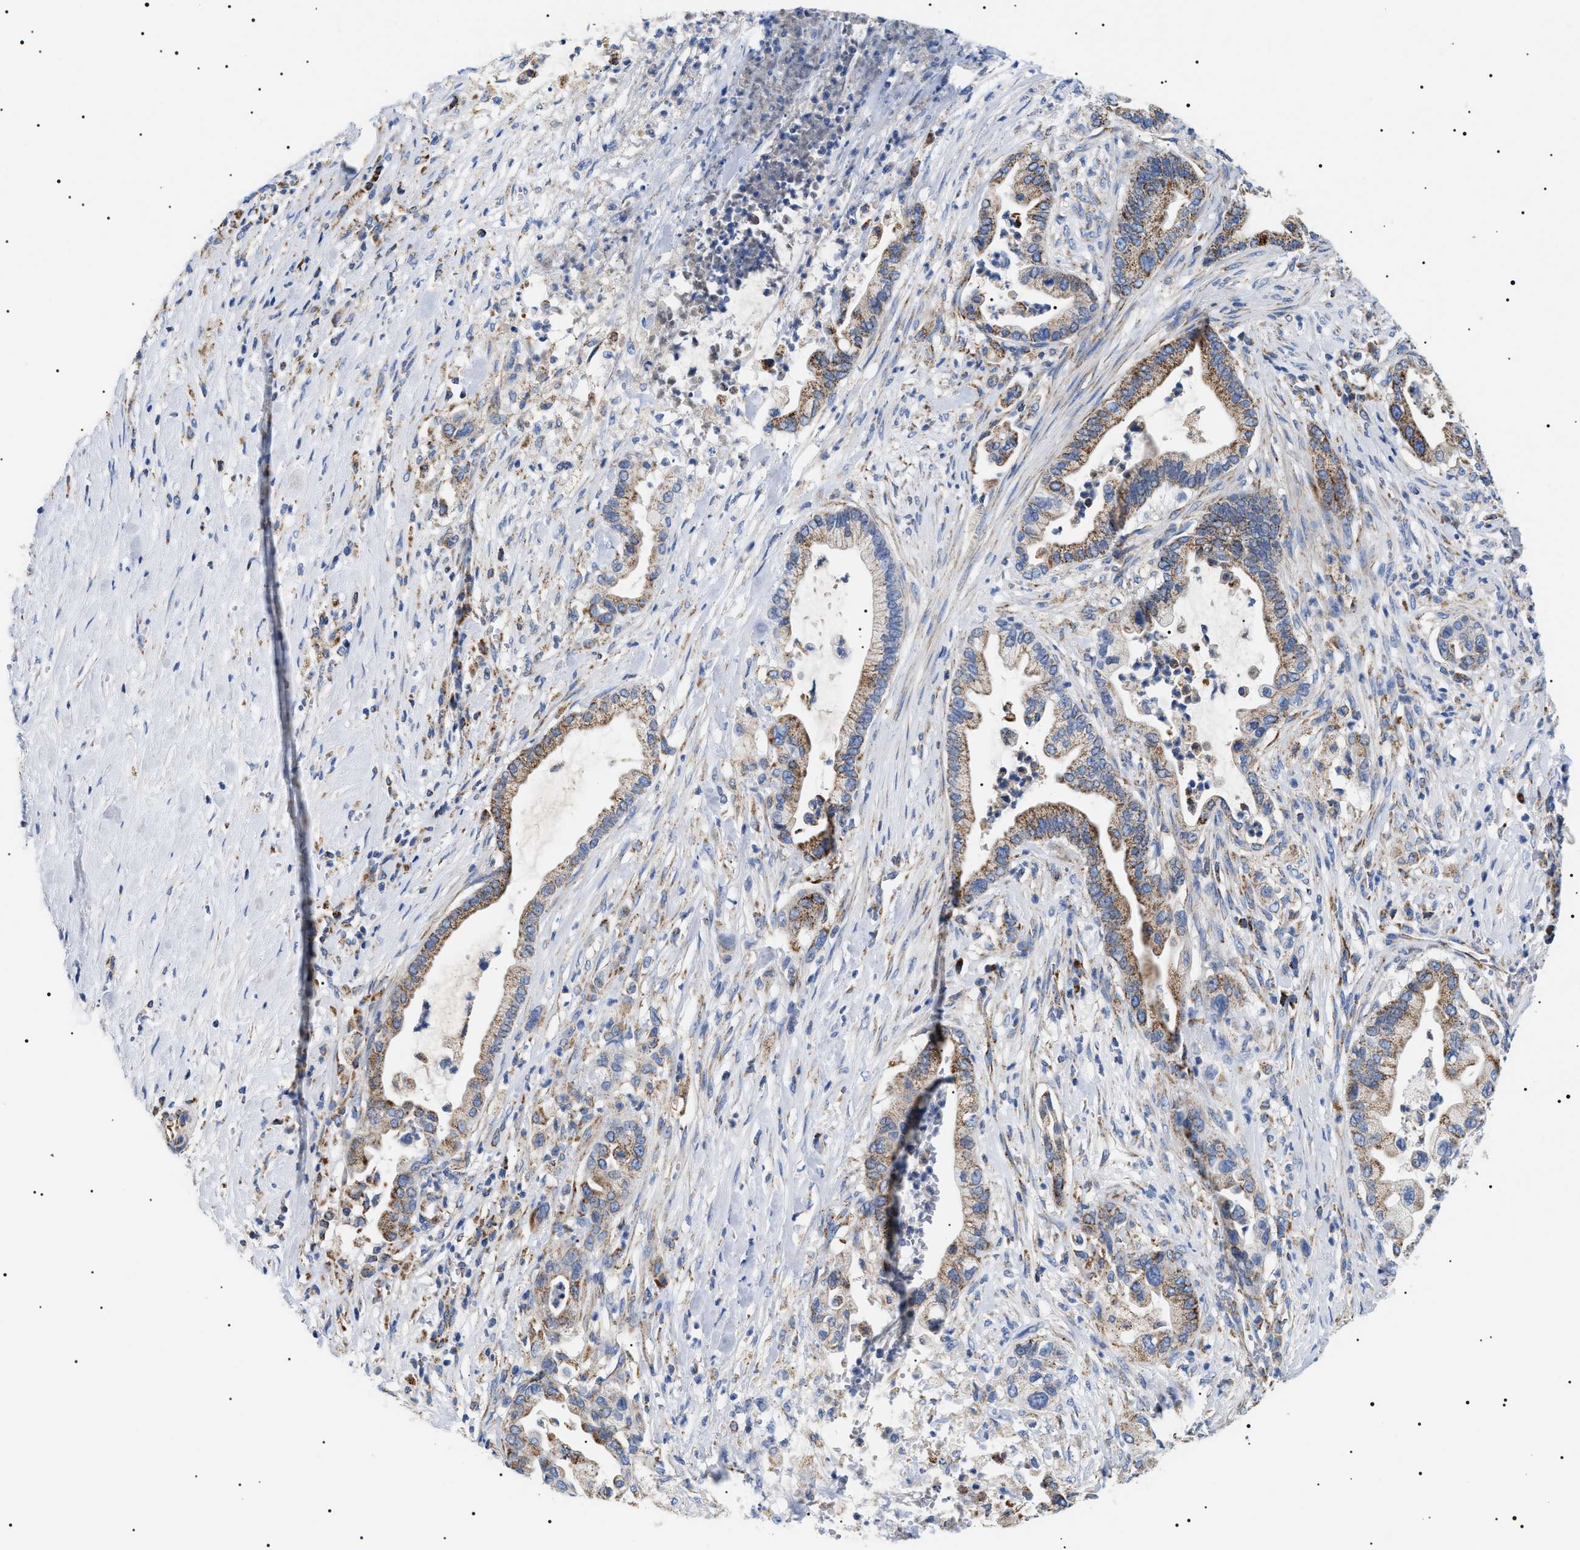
{"staining": {"intensity": "moderate", "quantity": ">75%", "location": "cytoplasmic/membranous"}, "tissue": "pancreatic cancer", "cell_type": "Tumor cells", "image_type": "cancer", "snomed": [{"axis": "morphology", "description": "Adenocarcinoma, NOS"}, {"axis": "topography", "description": "Pancreas"}], "caption": "Immunohistochemical staining of pancreatic adenocarcinoma shows moderate cytoplasmic/membranous protein positivity in about >75% of tumor cells.", "gene": "OXSM", "patient": {"sex": "male", "age": 69}}